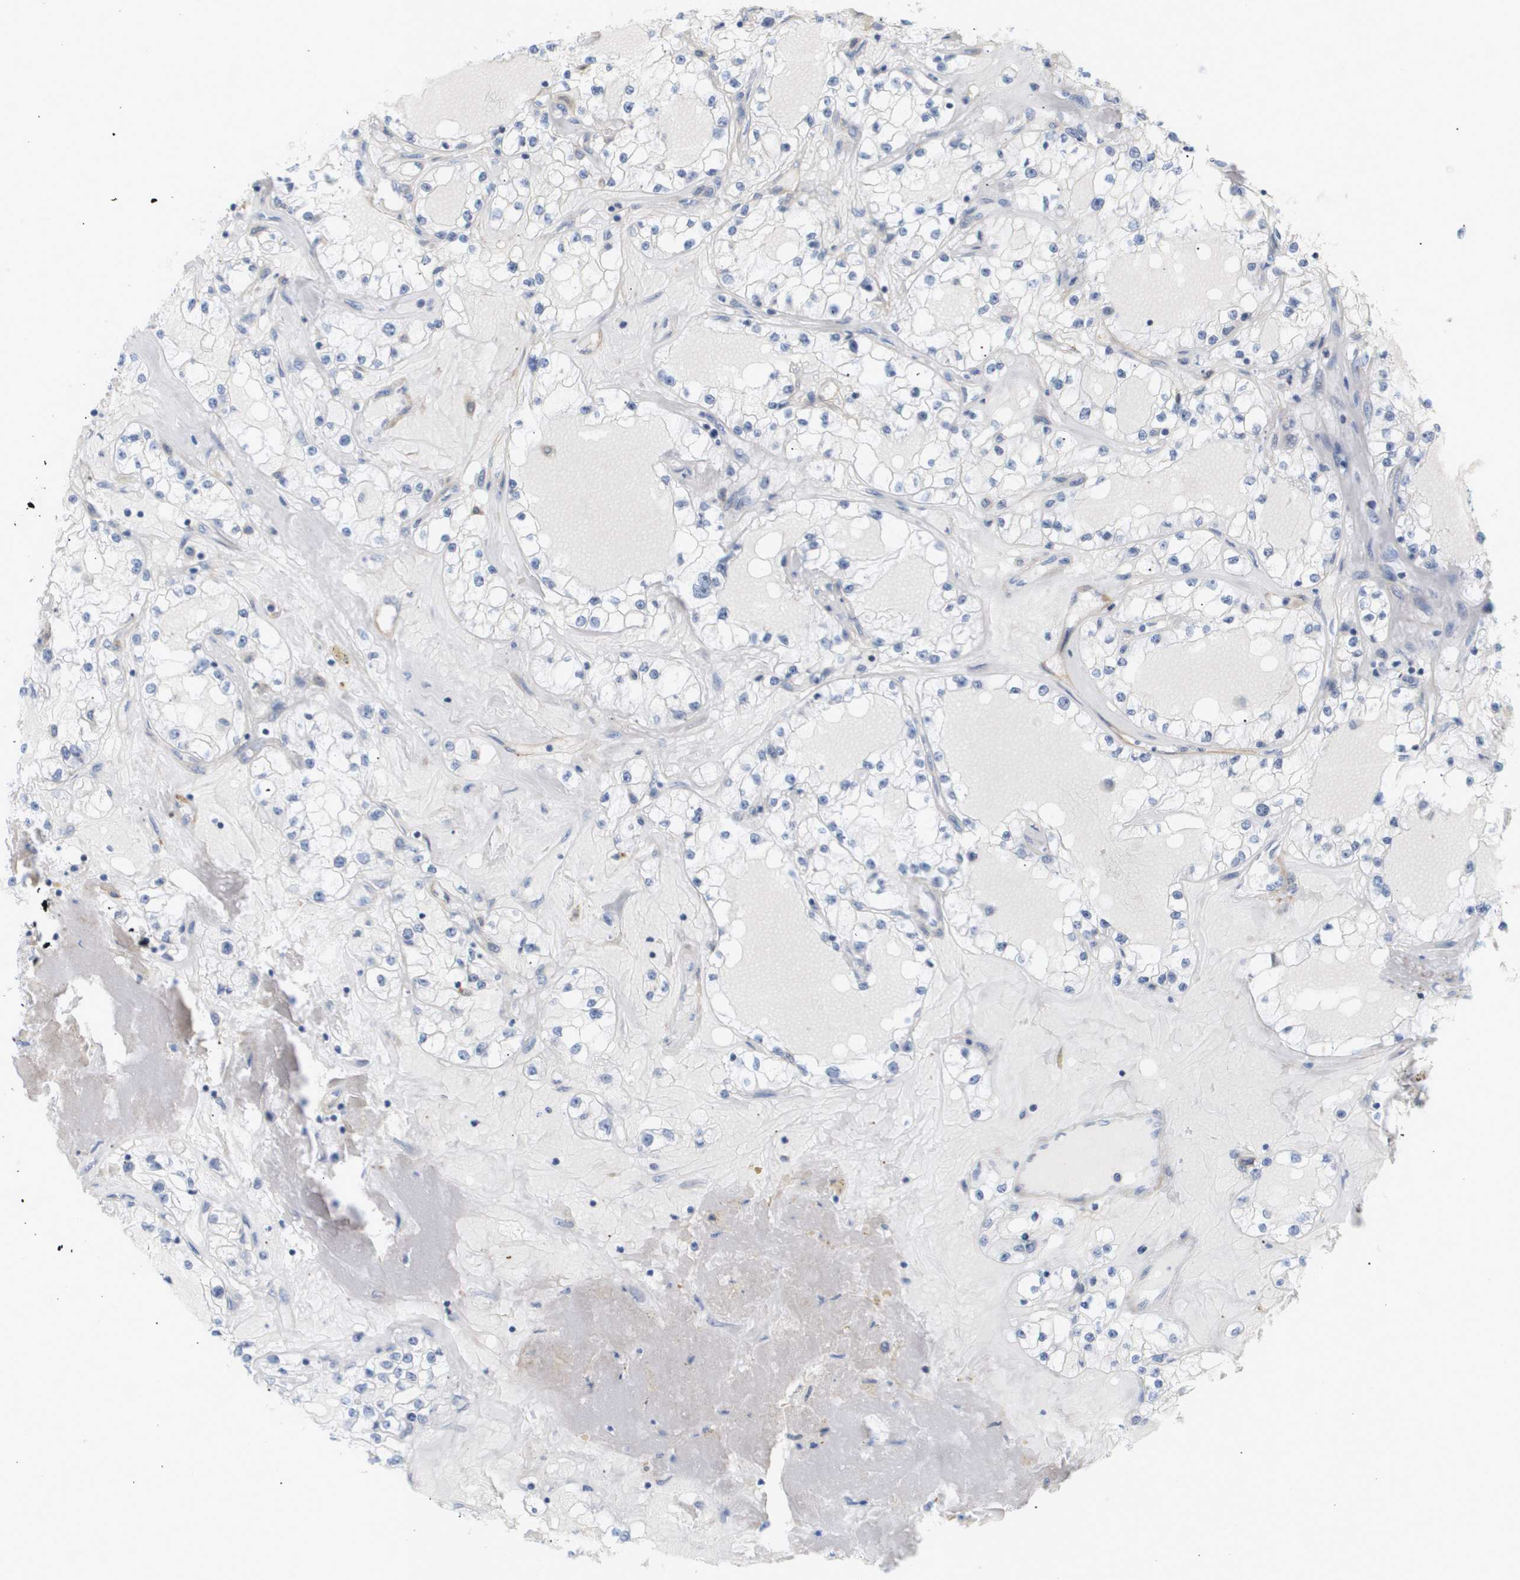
{"staining": {"intensity": "negative", "quantity": "none", "location": "none"}, "tissue": "renal cancer", "cell_type": "Tumor cells", "image_type": "cancer", "snomed": [{"axis": "morphology", "description": "Adenocarcinoma, NOS"}, {"axis": "topography", "description": "Kidney"}], "caption": "Immunohistochemical staining of adenocarcinoma (renal) exhibits no significant expression in tumor cells.", "gene": "CORO2B", "patient": {"sex": "male", "age": 56}}